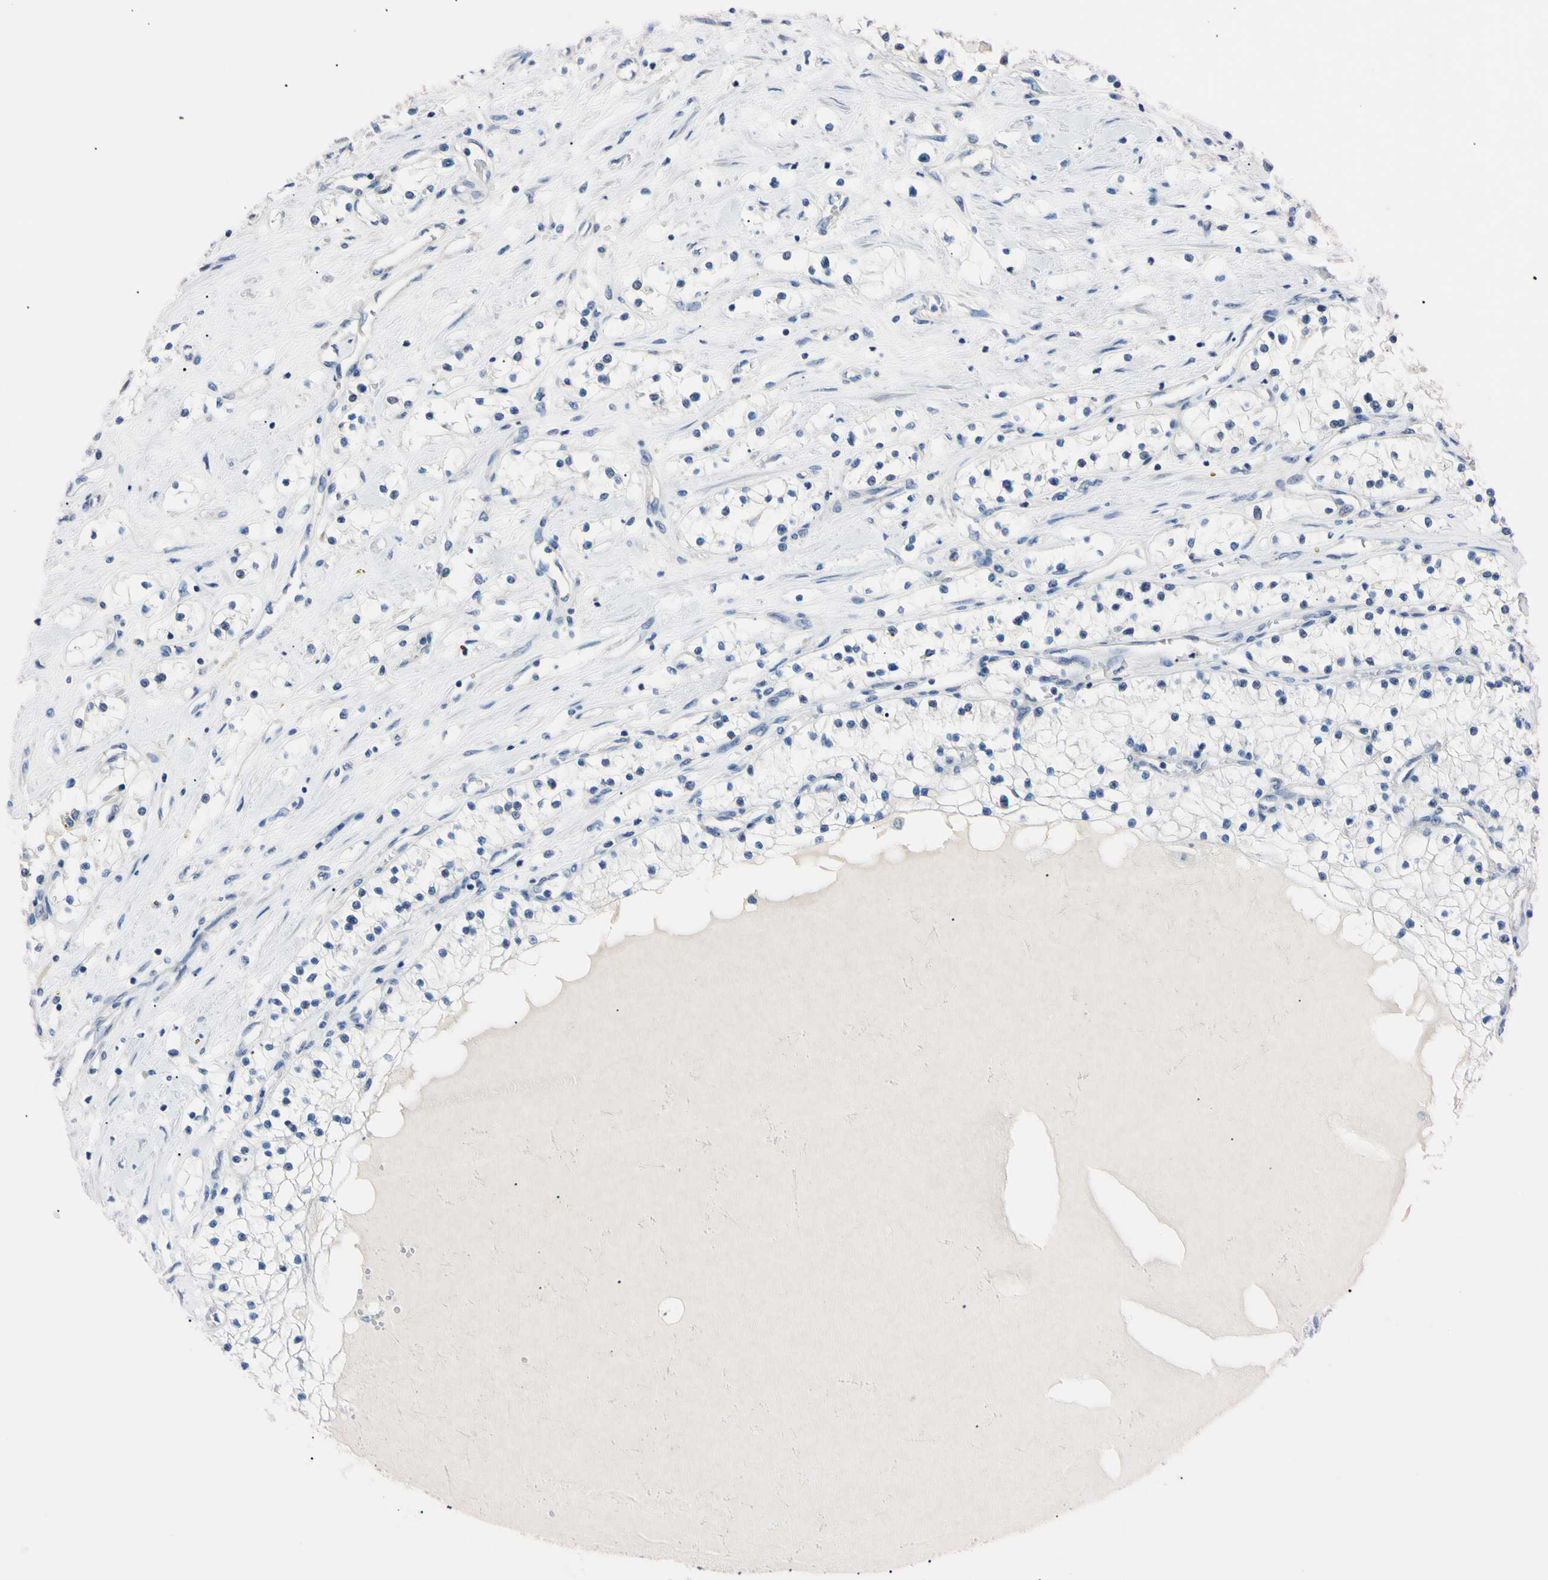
{"staining": {"intensity": "negative", "quantity": "none", "location": "none"}, "tissue": "renal cancer", "cell_type": "Tumor cells", "image_type": "cancer", "snomed": [{"axis": "morphology", "description": "Adenocarcinoma, NOS"}, {"axis": "topography", "description": "Kidney"}], "caption": "Tumor cells show no significant protein positivity in renal cancer. (Stains: DAB (3,3'-diaminobenzidine) immunohistochemistry with hematoxylin counter stain, Microscopy: brightfield microscopy at high magnification).", "gene": "RARS1", "patient": {"sex": "male", "age": 68}}